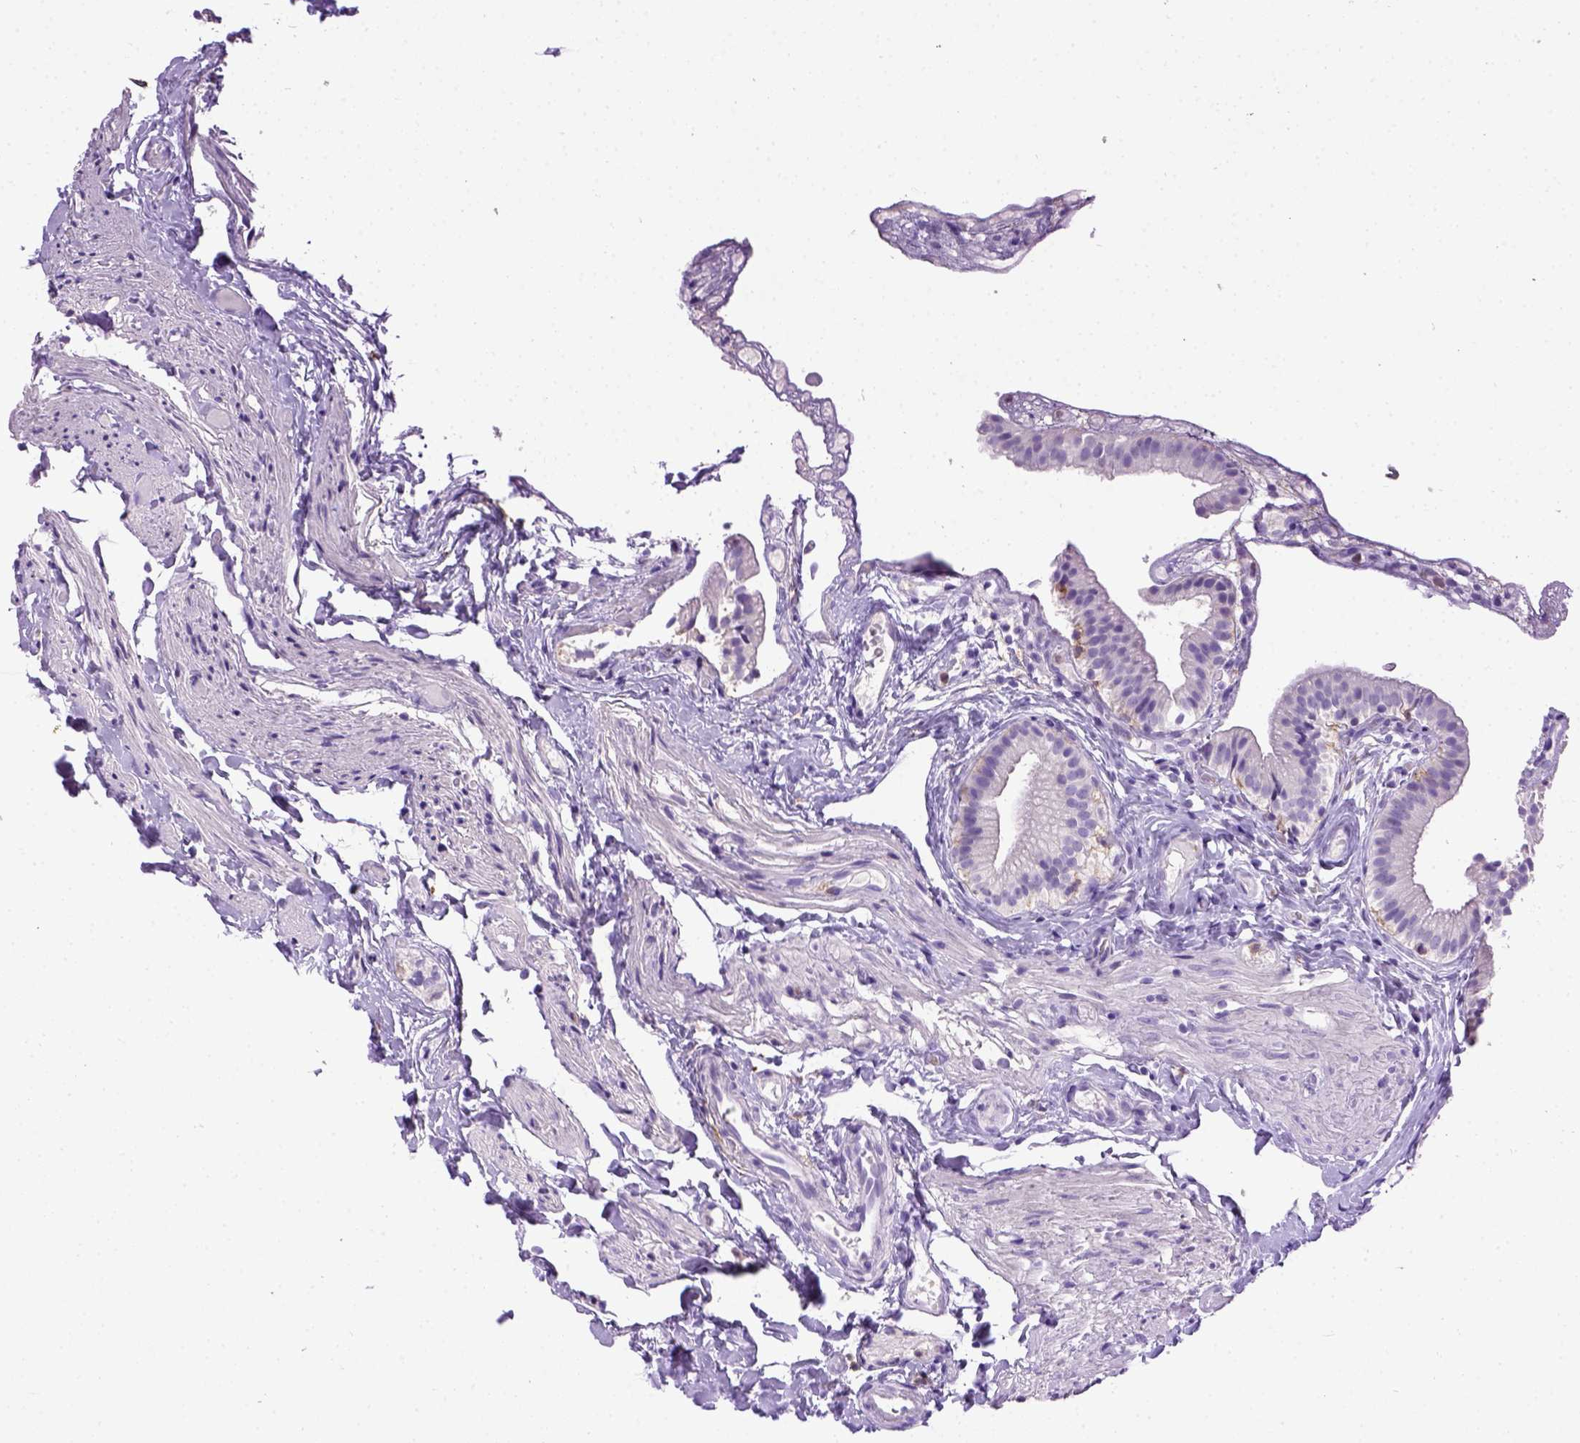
{"staining": {"intensity": "negative", "quantity": "none", "location": "none"}, "tissue": "gallbladder", "cell_type": "Glandular cells", "image_type": "normal", "snomed": [{"axis": "morphology", "description": "Normal tissue, NOS"}, {"axis": "topography", "description": "Gallbladder"}], "caption": "Immunohistochemistry (IHC) image of benign human gallbladder stained for a protein (brown), which displays no expression in glandular cells. (DAB IHC visualized using brightfield microscopy, high magnification).", "gene": "ITGAX", "patient": {"sex": "female", "age": 47}}